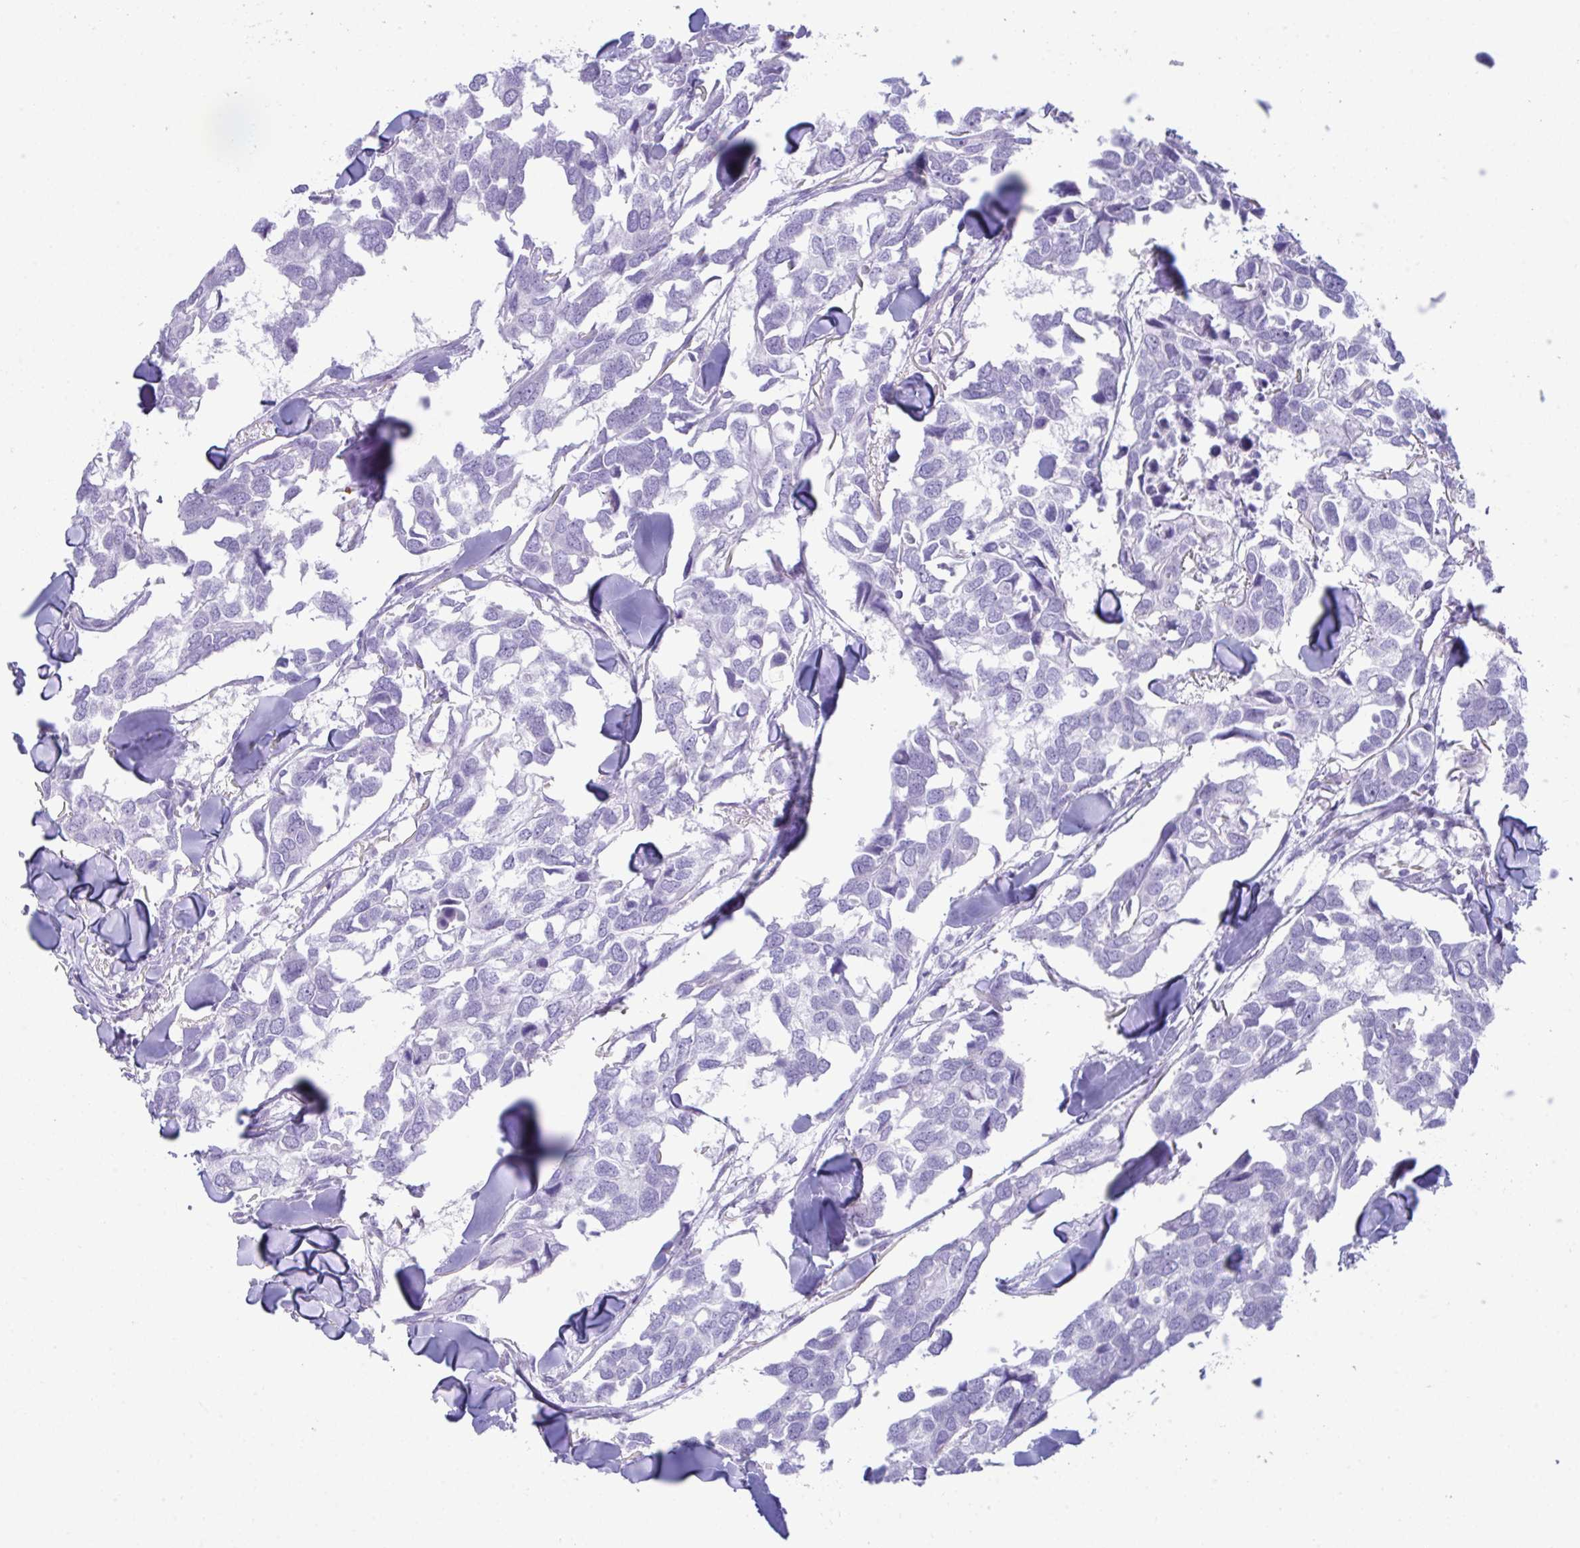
{"staining": {"intensity": "negative", "quantity": "none", "location": "none"}, "tissue": "breast cancer", "cell_type": "Tumor cells", "image_type": "cancer", "snomed": [{"axis": "morphology", "description": "Duct carcinoma"}, {"axis": "topography", "description": "Breast"}], "caption": "Breast cancer (intraductal carcinoma) was stained to show a protein in brown. There is no significant staining in tumor cells. (Stains: DAB (3,3'-diaminobenzidine) immunohistochemistry with hematoxylin counter stain, Microscopy: brightfield microscopy at high magnification).", "gene": "PSCA", "patient": {"sex": "female", "age": 83}}